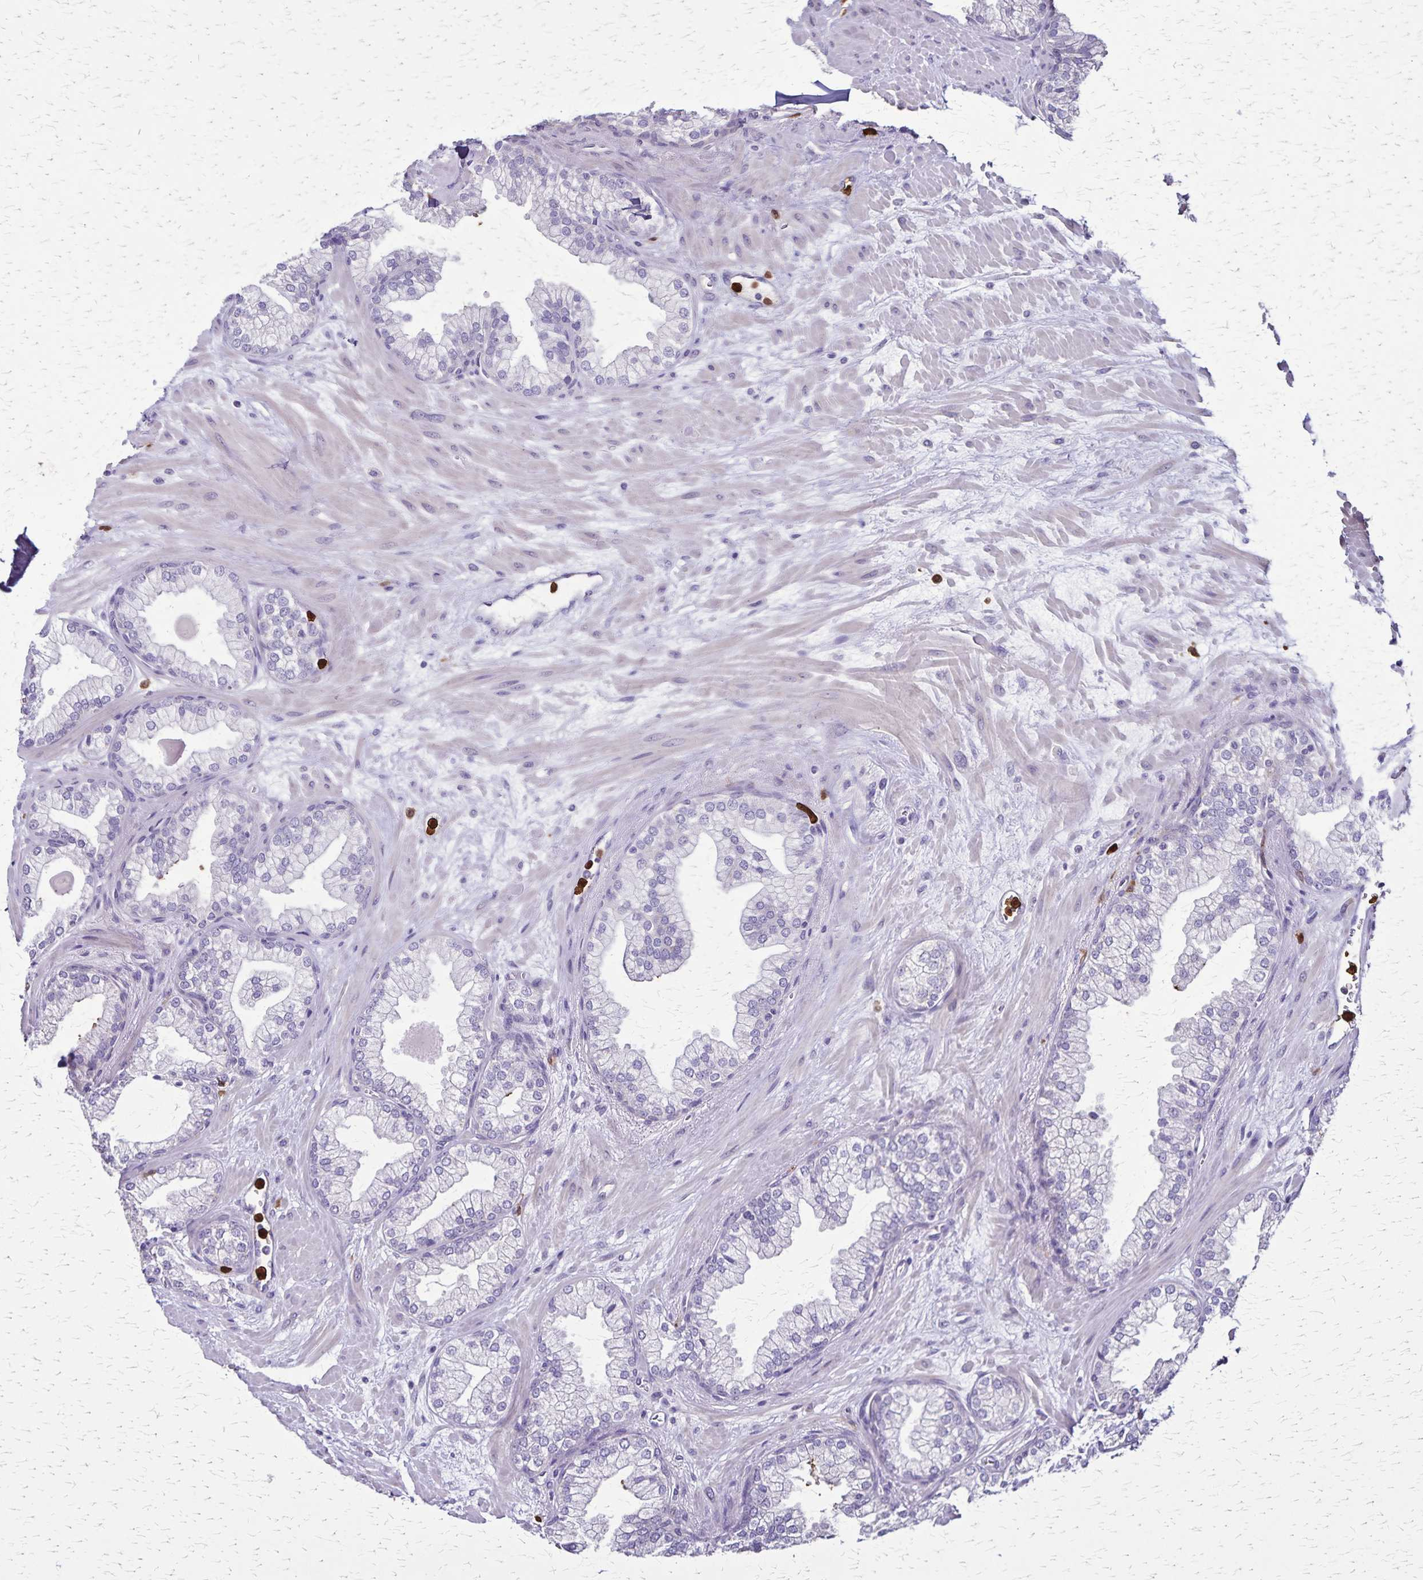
{"staining": {"intensity": "moderate", "quantity": "<25%", "location": "cytoplasmic/membranous"}, "tissue": "prostate", "cell_type": "Glandular cells", "image_type": "normal", "snomed": [{"axis": "morphology", "description": "Normal tissue, NOS"}, {"axis": "topography", "description": "Prostate"}, {"axis": "topography", "description": "Peripheral nerve tissue"}], "caption": "Moderate cytoplasmic/membranous expression is seen in about <25% of glandular cells in normal prostate. Ihc stains the protein of interest in brown and the nuclei are stained blue.", "gene": "ULBP3", "patient": {"sex": "male", "age": 61}}